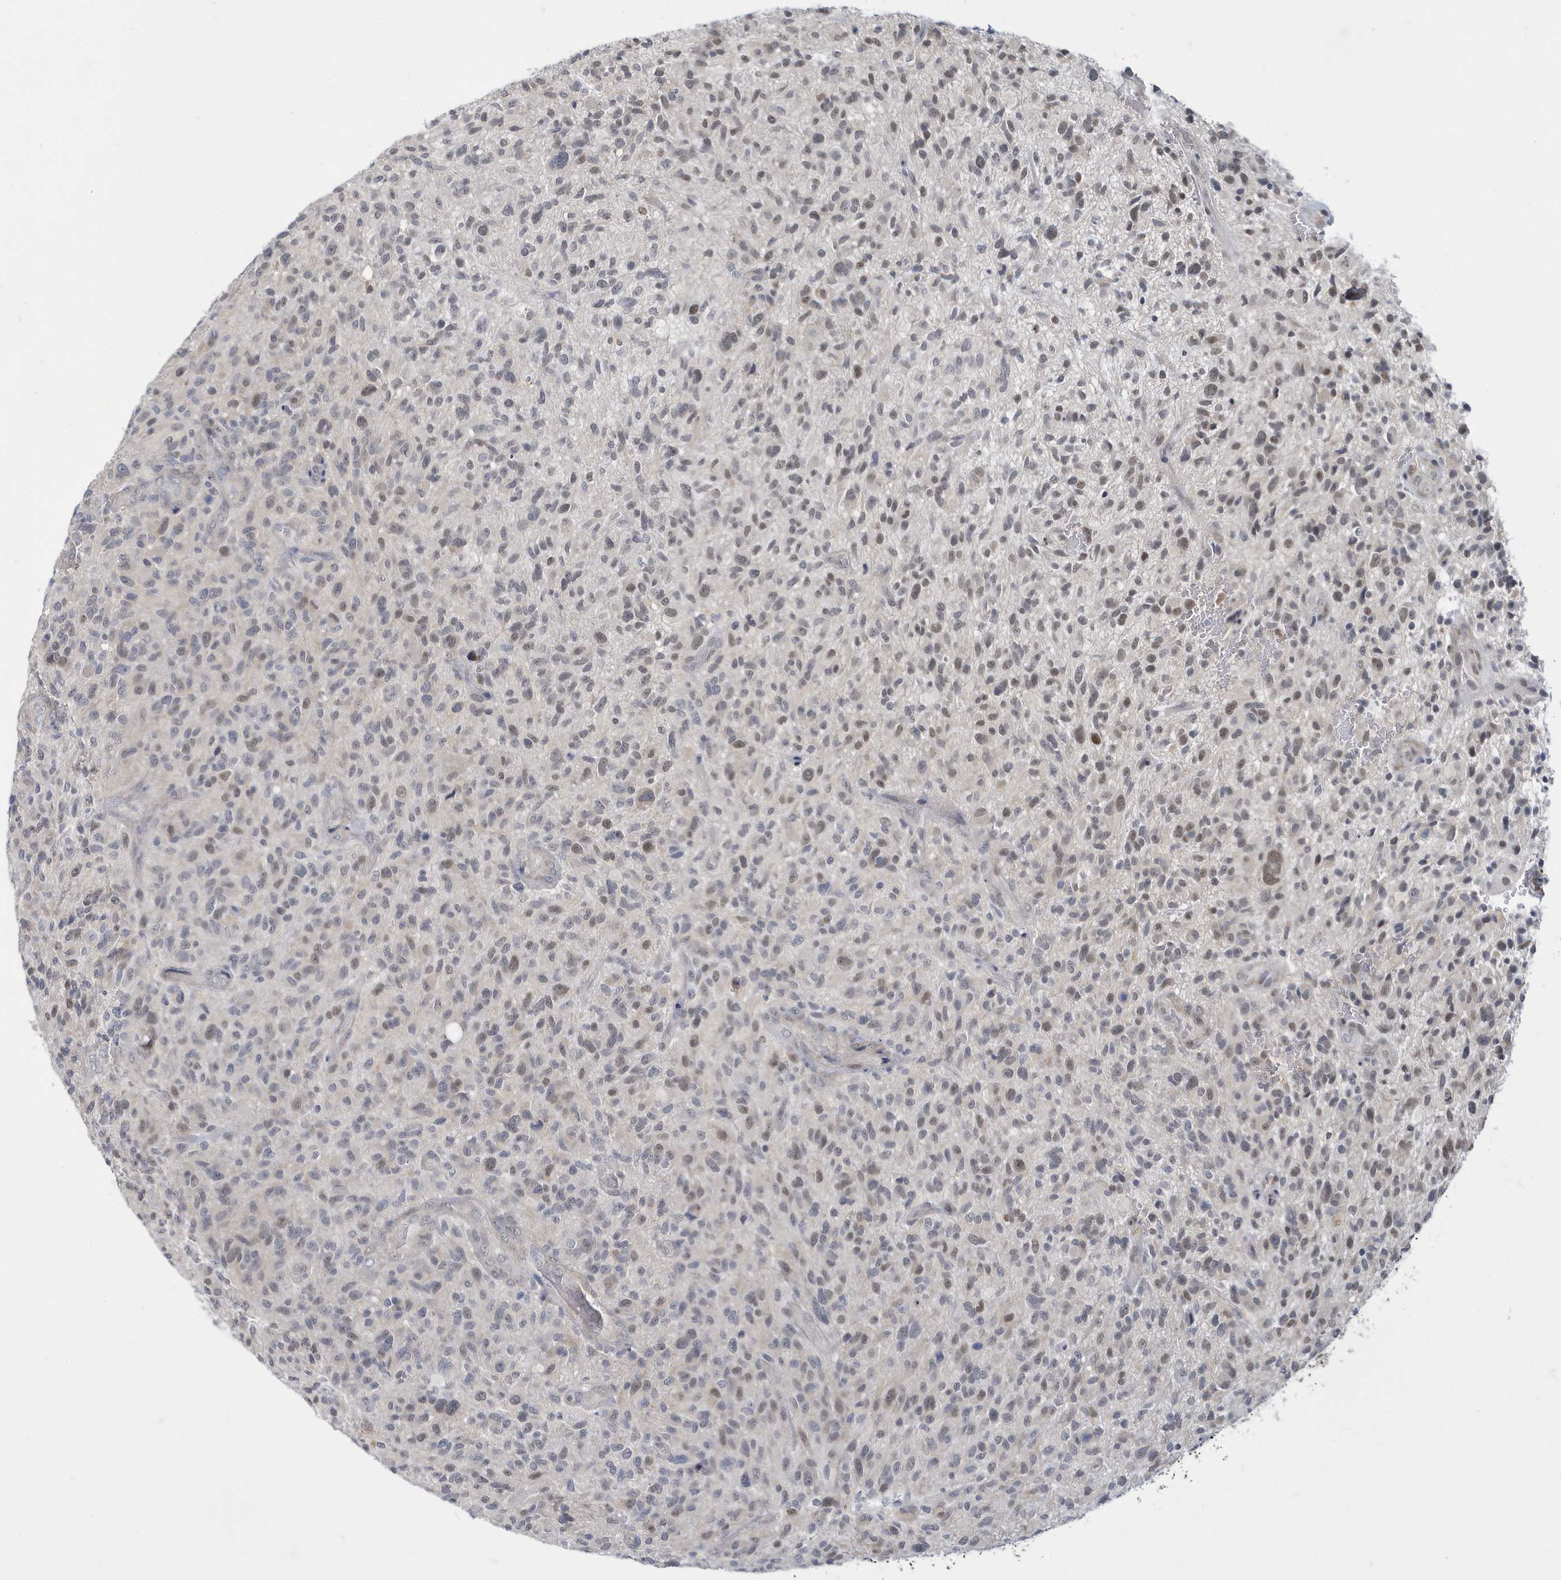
{"staining": {"intensity": "weak", "quantity": "<25%", "location": "nuclear"}, "tissue": "glioma", "cell_type": "Tumor cells", "image_type": "cancer", "snomed": [{"axis": "morphology", "description": "Glioma, malignant, High grade"}, {"axis": "topography", "description": "Brain"}], "caption": "Tumor cells are negative for brown protein staining in glioma.", "gene": "ZNF654", "patient": {"sex": "male", "age": 47}}